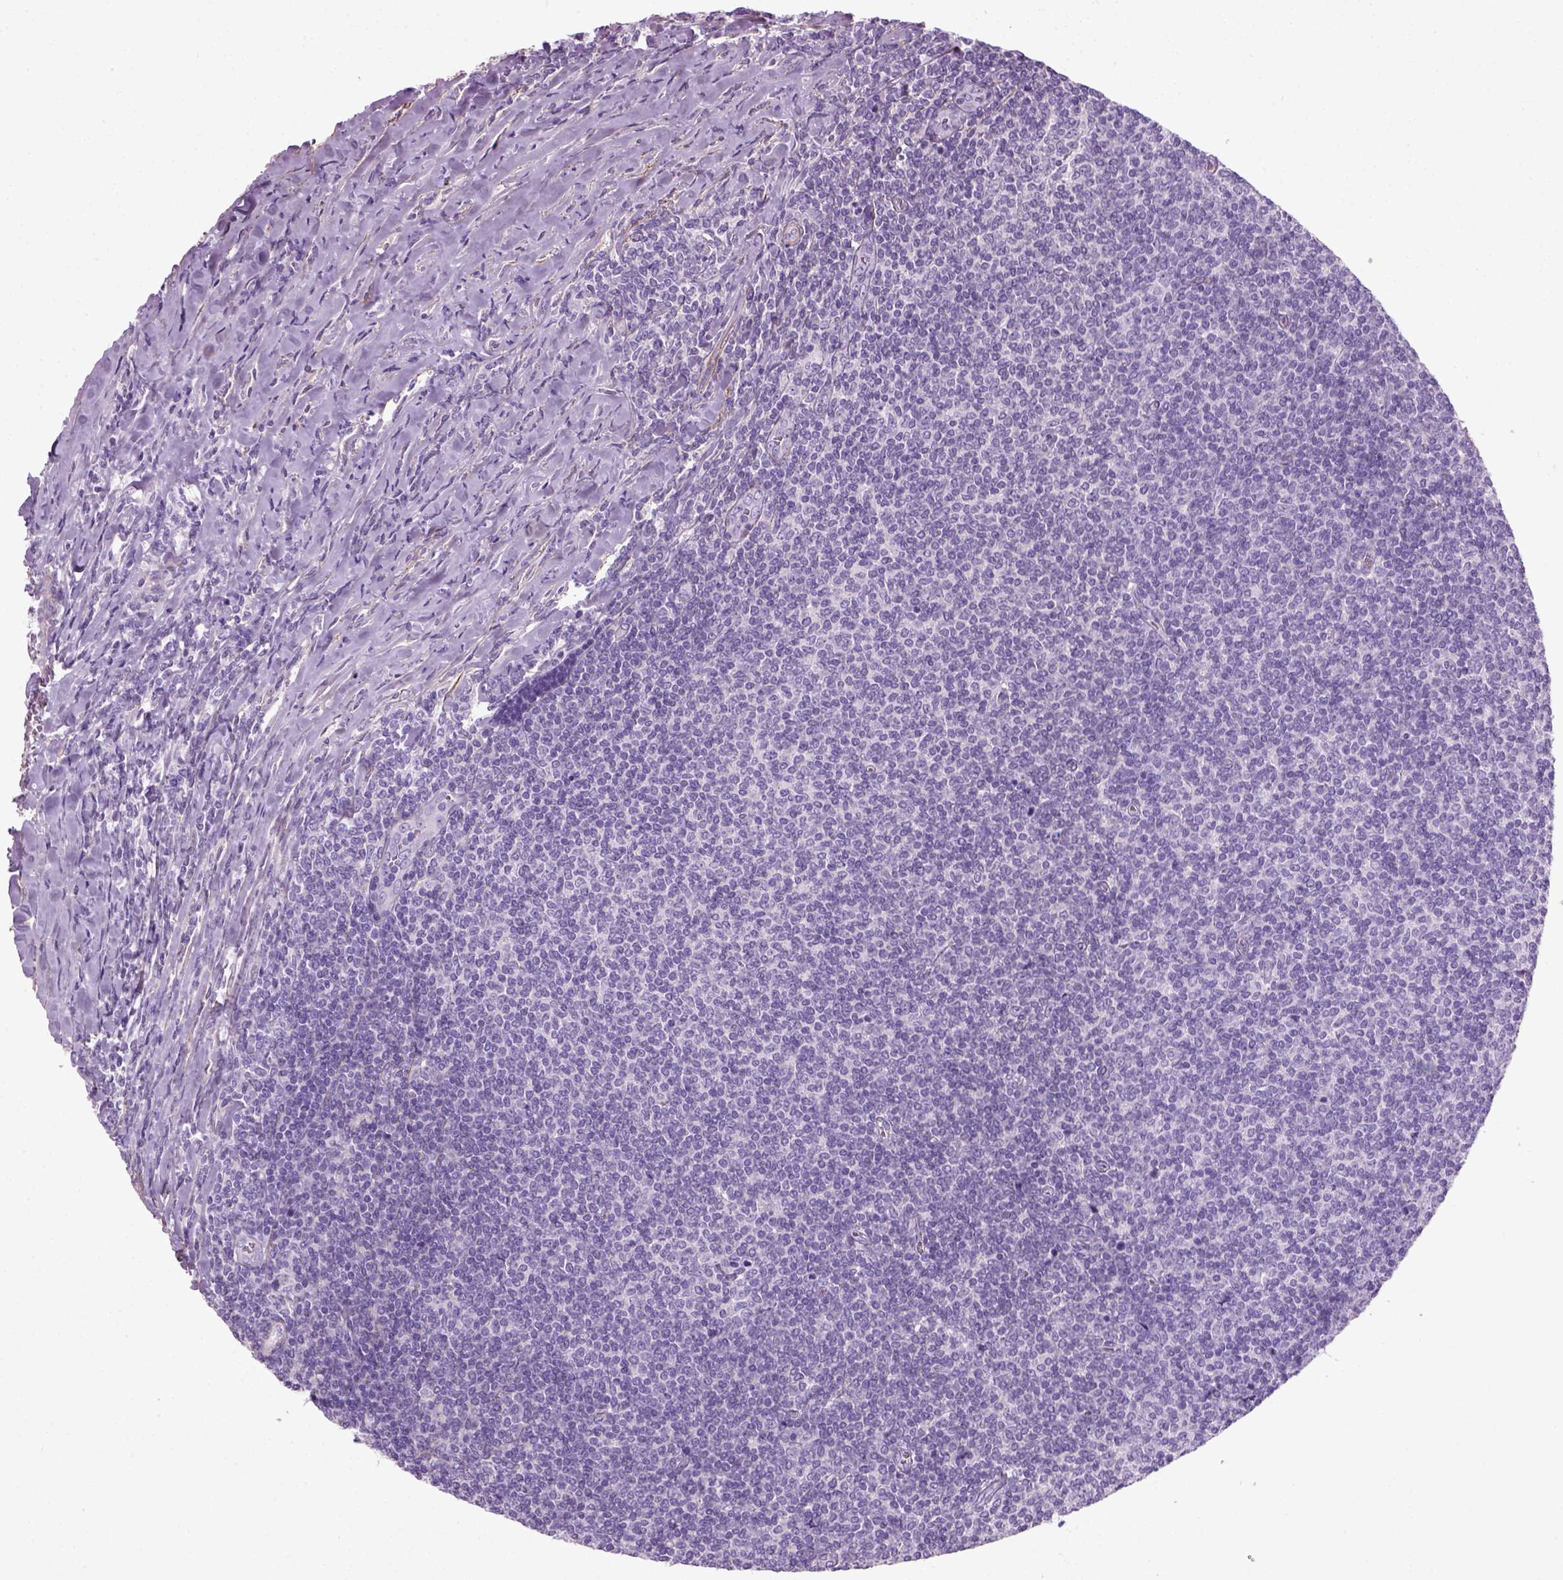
{"staining": {"intensity": "negative", "quantity": "none", "location": "none"}, "tissue": "lymphoma", "cell_type": "Tumor cells", "image_type": "cancer", "snomed": [{"axis": "morphology", "description": "Malignant lymphoma, non-Hodgkin's type, Low grade"}, {"axis": "topography", "description": "Lymph node"}], "caption": "DAB immunohistochemical staining of human malignant lymphoma, non-Hodgkin's type (low-grade) shows no significant expression in tumor cells.", "gene": "FAM161A", "patient": {"sex": "male", "age": 52}}